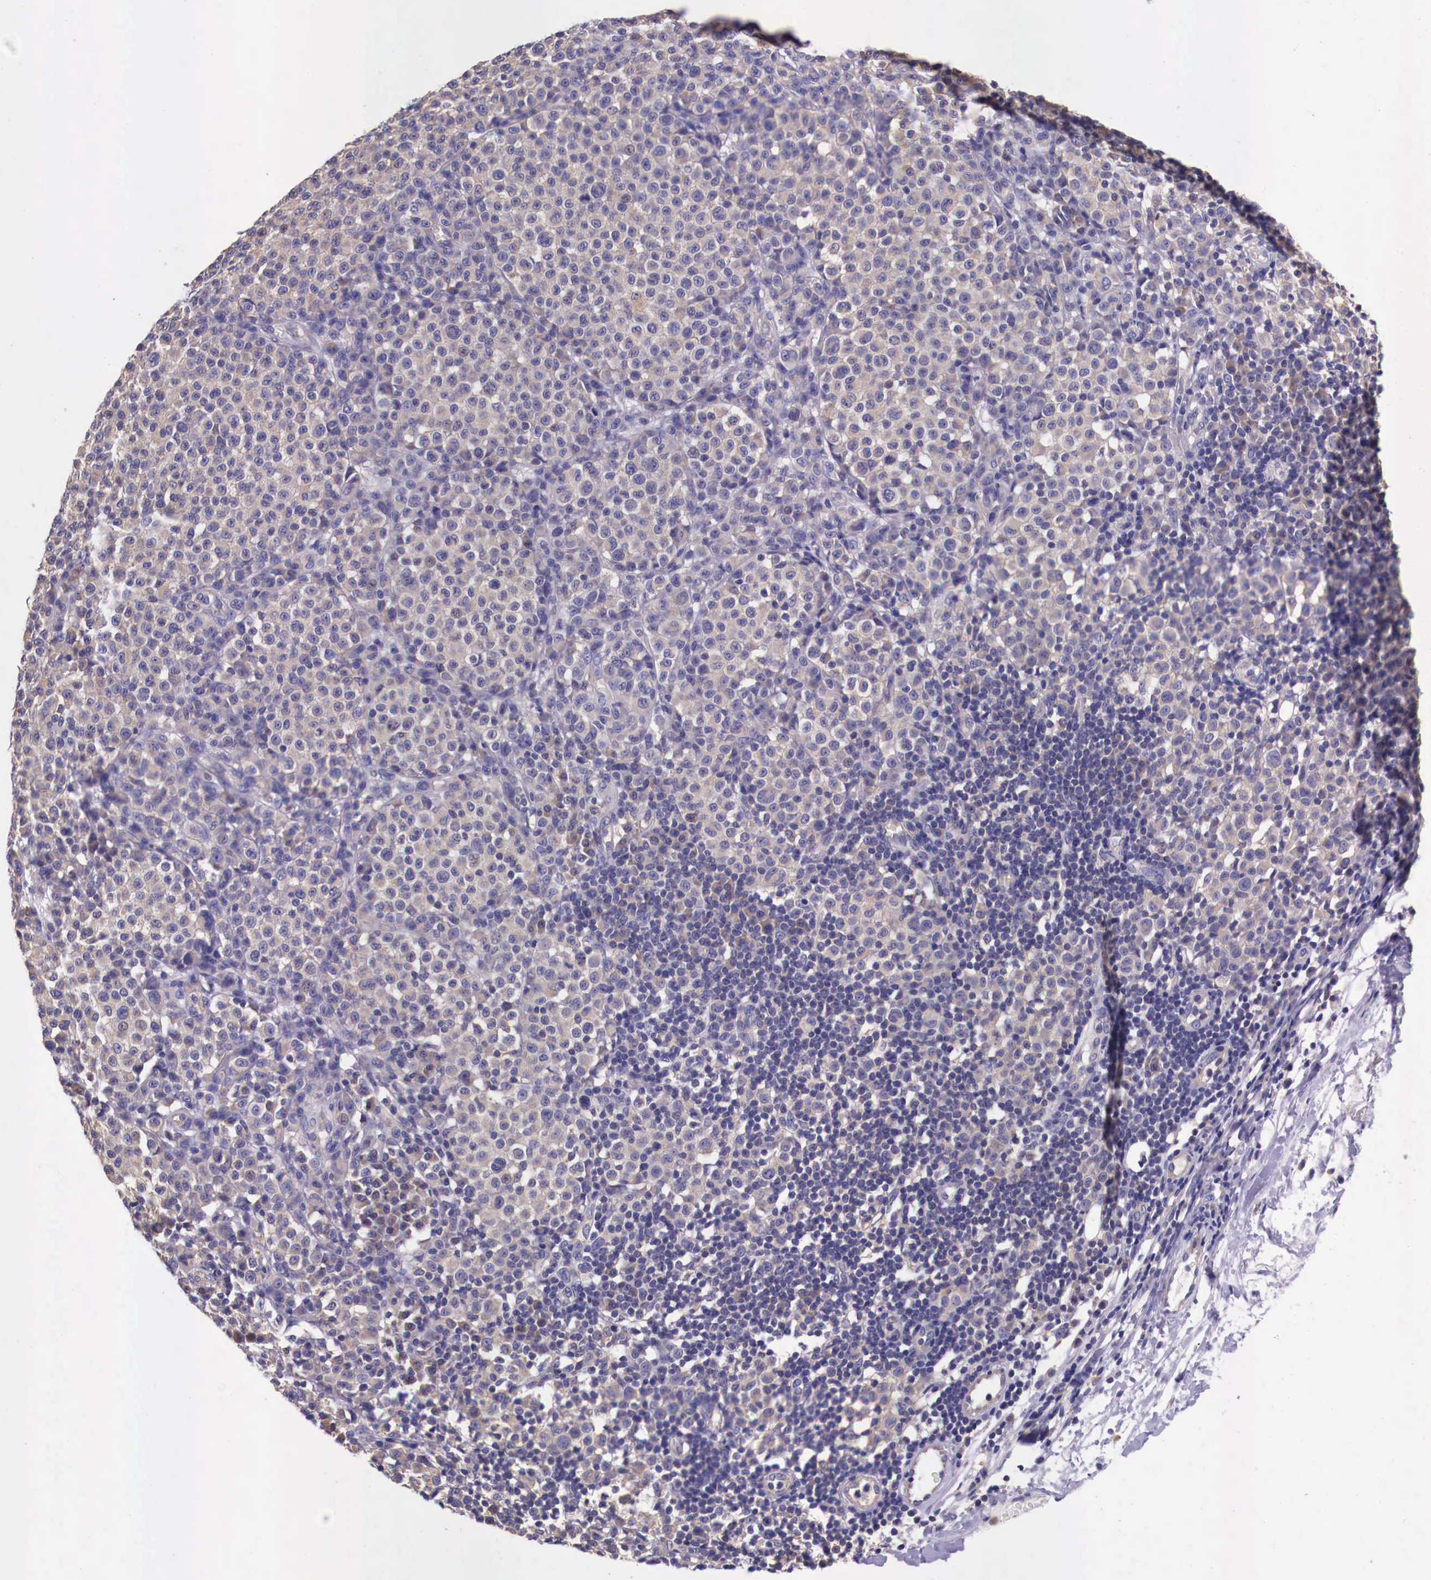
{"staining": {"intensity": "weak", "quantity": "25%-75%", "location": "cytoplasmic/membranous"}, "tissue": "melanoma", "cell_type": "Tumor cells", "image_type": "cancer", "snomed": [{"axis": "morphology", "description": "Malignant melanoma, Metastatic site"}, {"axis": "topography", "description": "Skin"}], "caption": "Weak cytoplasmic/membranous protein expression is seen in about 25%-75% of tumor cells in malignant melanoma (metastatic site).", "gene": "GRIPAP1", "patient": {"sex": "male", "age": 32}}